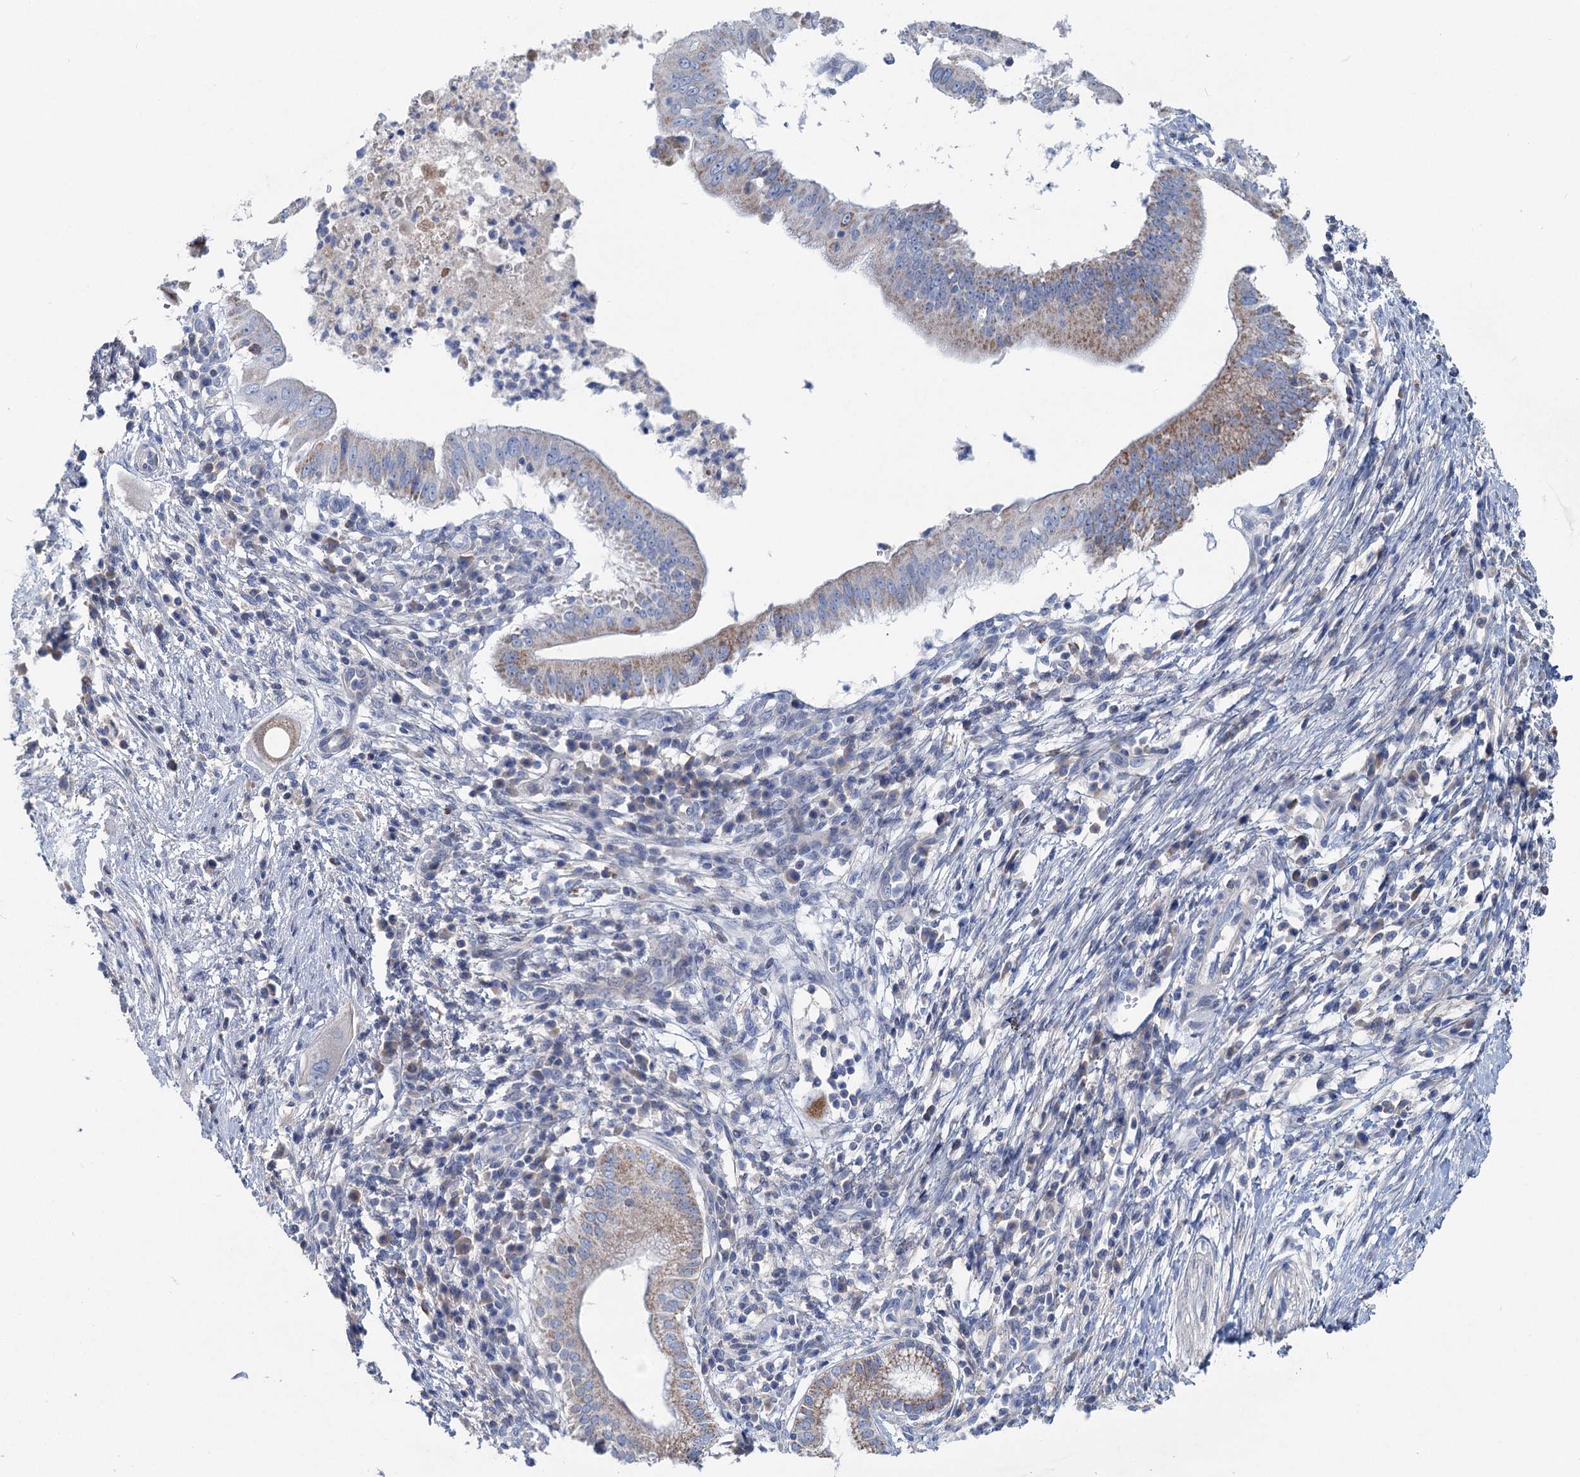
{"staining": {"intensity": "moderate", "quantity": "25%-75%", "location": "cytoplasmic/membranous"}, "tissue": "pancreatic cancer", "cell_type": "Tumor cells", "image_type": "cancer", "snomed": [{"axis": "morphology", "description": "Adenocarcinoma, NOS"}, {"axis": "topography", "description": "Pancreas"}], "caption": "Protein analysis of pancreatic cancer (adenocarcinoma) tissue displays moderate cytoplasmic/membranous expression in about 25%-75% of tumor cells.", "gene": "CHDH", "patient": {"sex": "male", "age": 68}}